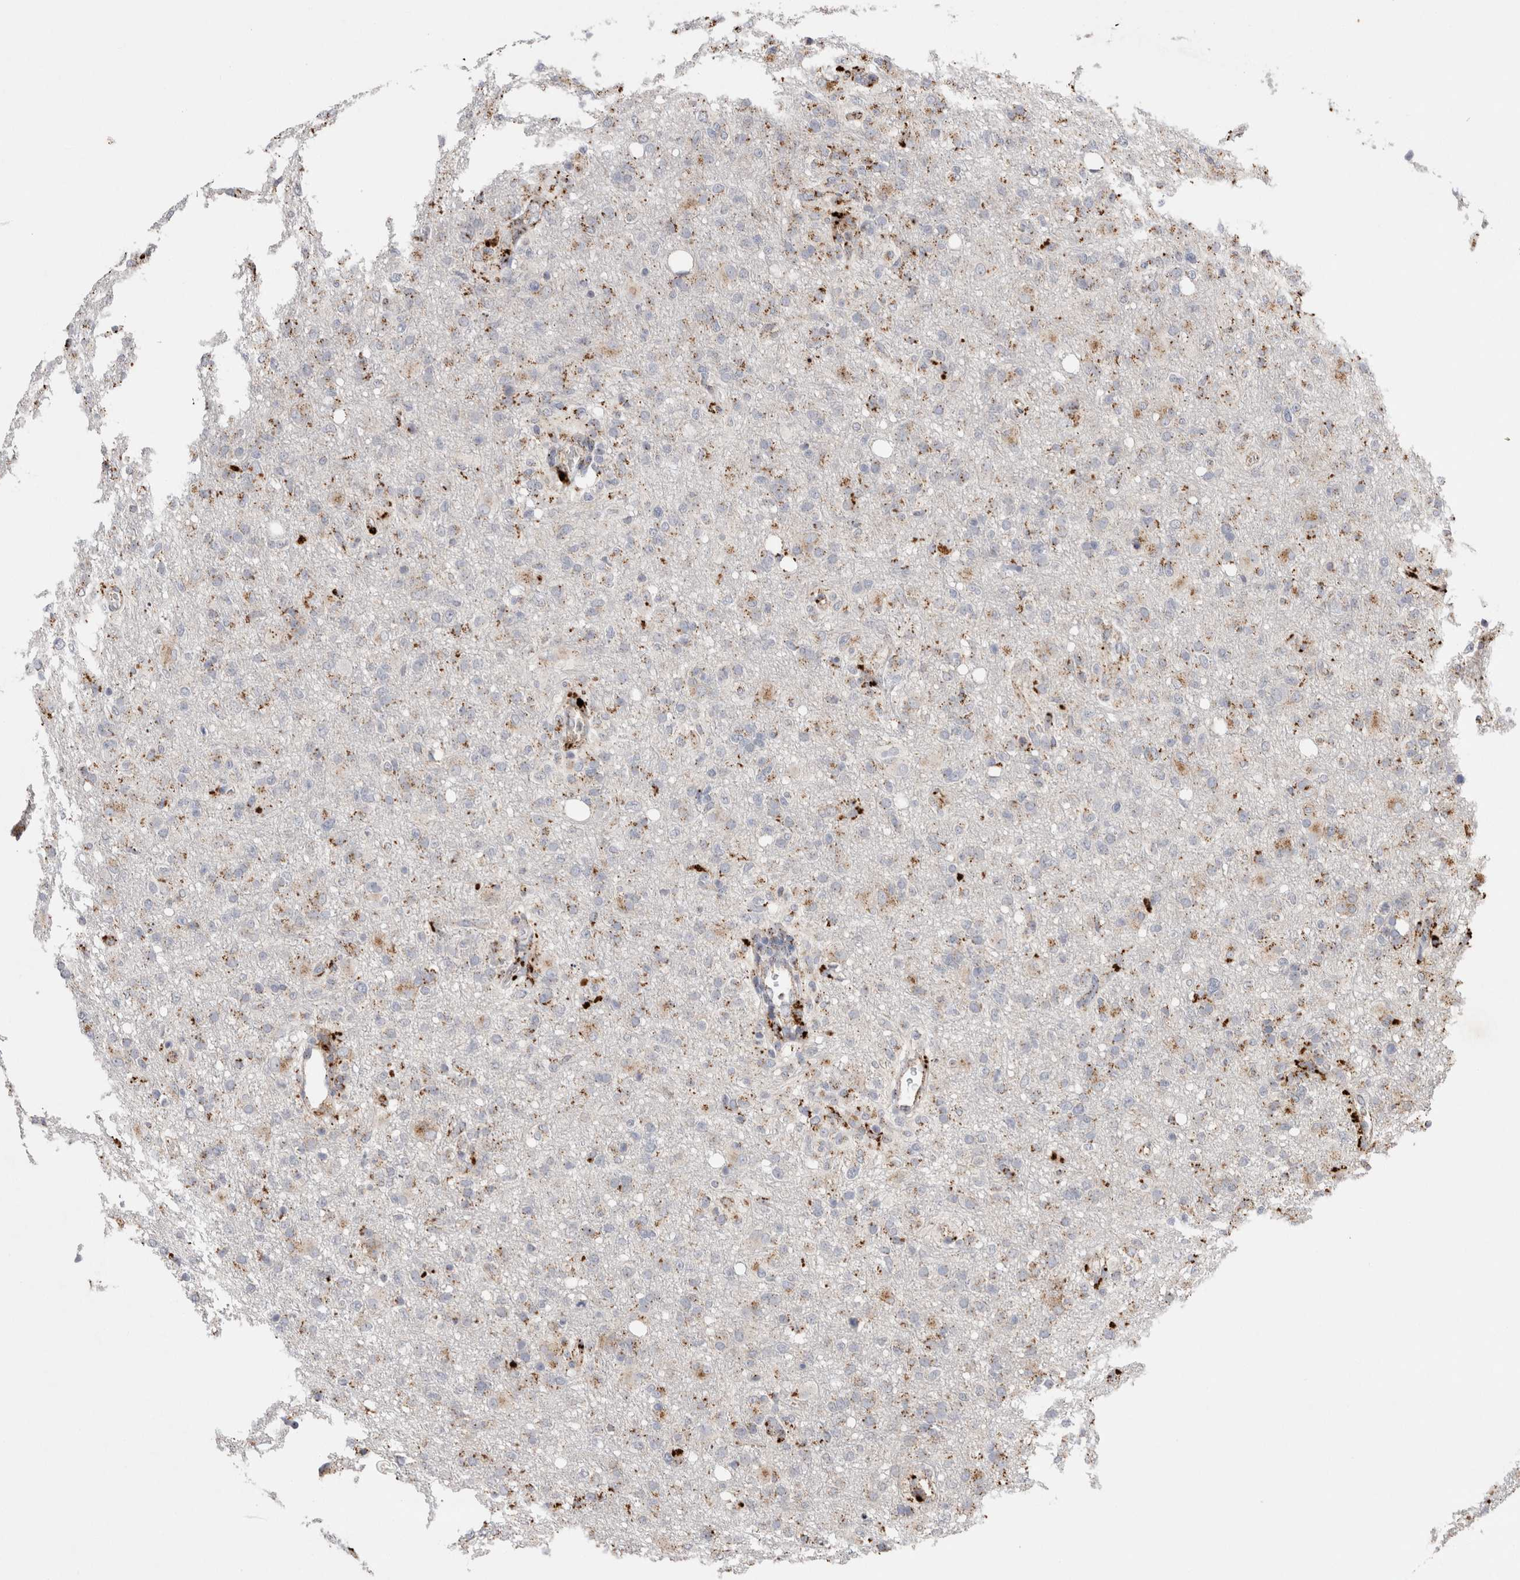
{"staining": {"intensity": "moderate", "quantity": "25%-75%", "location": "cytoplasmic/membranous"}, "tissue": "glioma", "cell_type": "Tumor cells", "image_type": "cancer", "snomed": [{"axis": "morphology", "description": "Glioma, malignant, High grade"}, {"axis": "topography", "description": "Brain"}], "caption": "A high-resolution image shows immunohistochemistry (IHC) staining of malignant glioma (high-grade), which exhibits moderate cytoplasmic/membranous positivity in about 25%-75% of tumor cells.", "gene": "CTSA", "patient": {"sex": "female", "age": 57}}